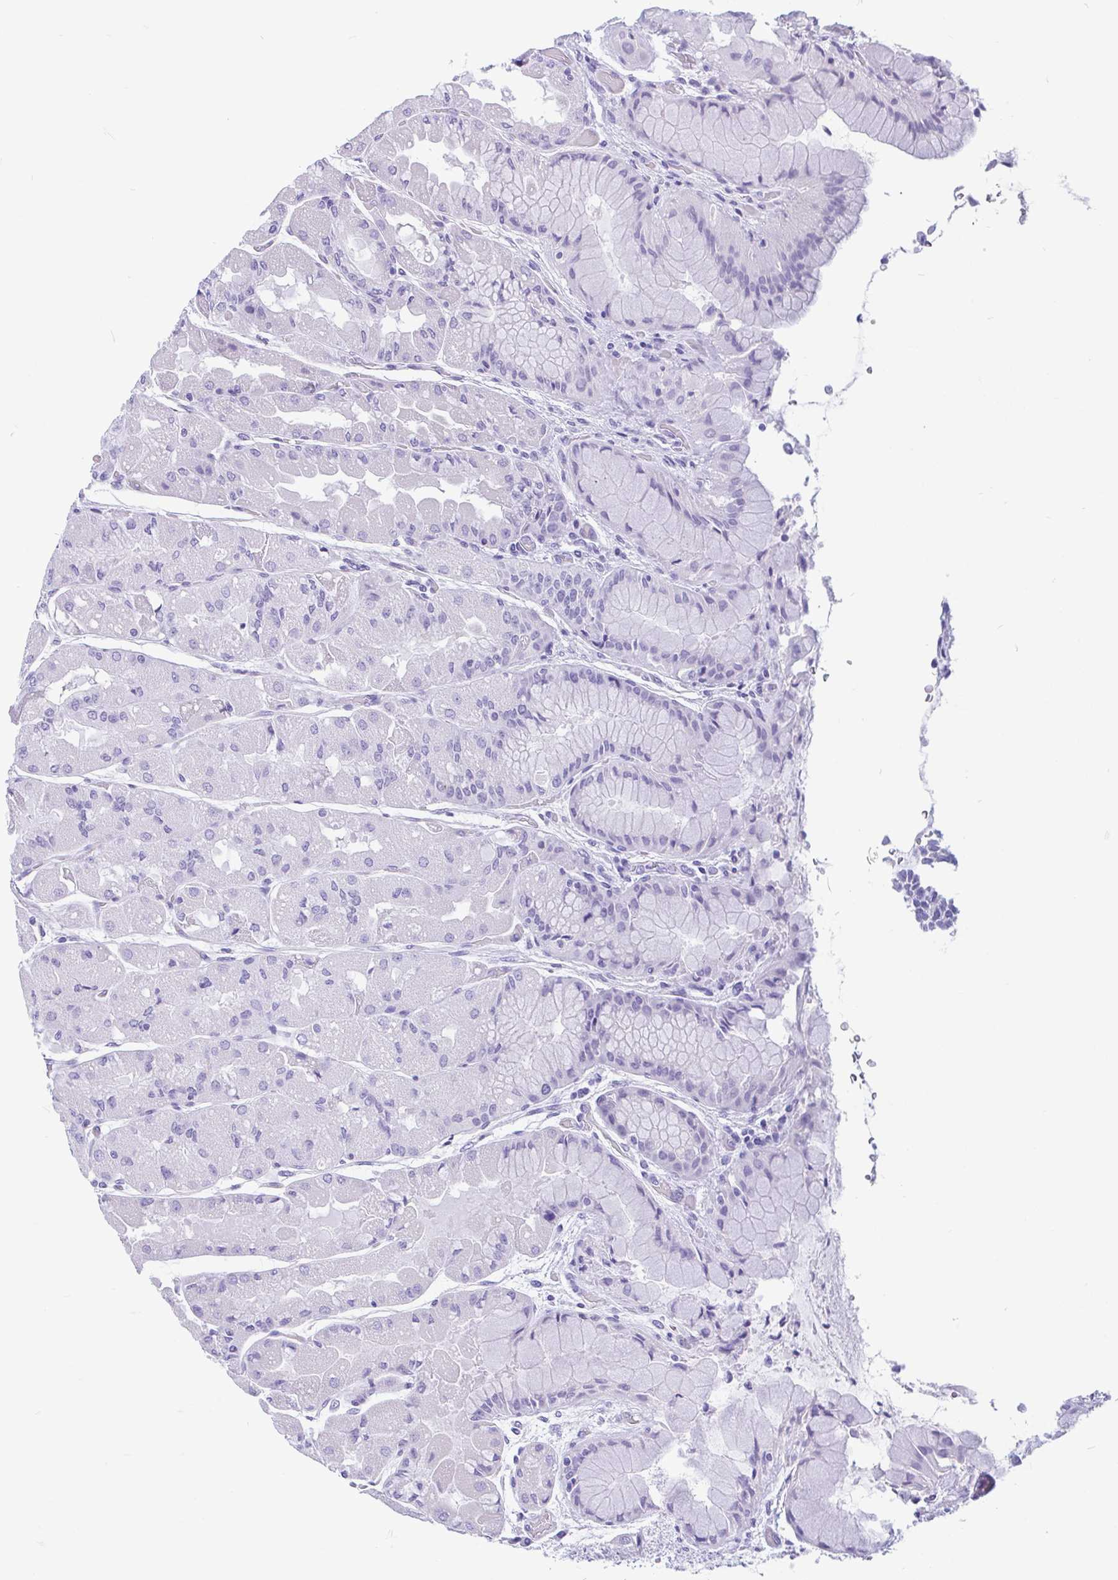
{"staining": {"intensity": "negative", "quantity": "none", "location": "none"}, "tissue": "stomach", "cell_type": "Glandular cells", "image_type": "normal", "snomed": [{"axis": "morphology", "description": "Normal tissue, NOS"}, {"axis": "topography", "description": "Stomach"}], "caption": "A photomicrograph of stomach stained for a protein reveals no brown staining in glandular cells.", "gene": "ZNF319", "patient": {"sex": "female", "age": 61}}